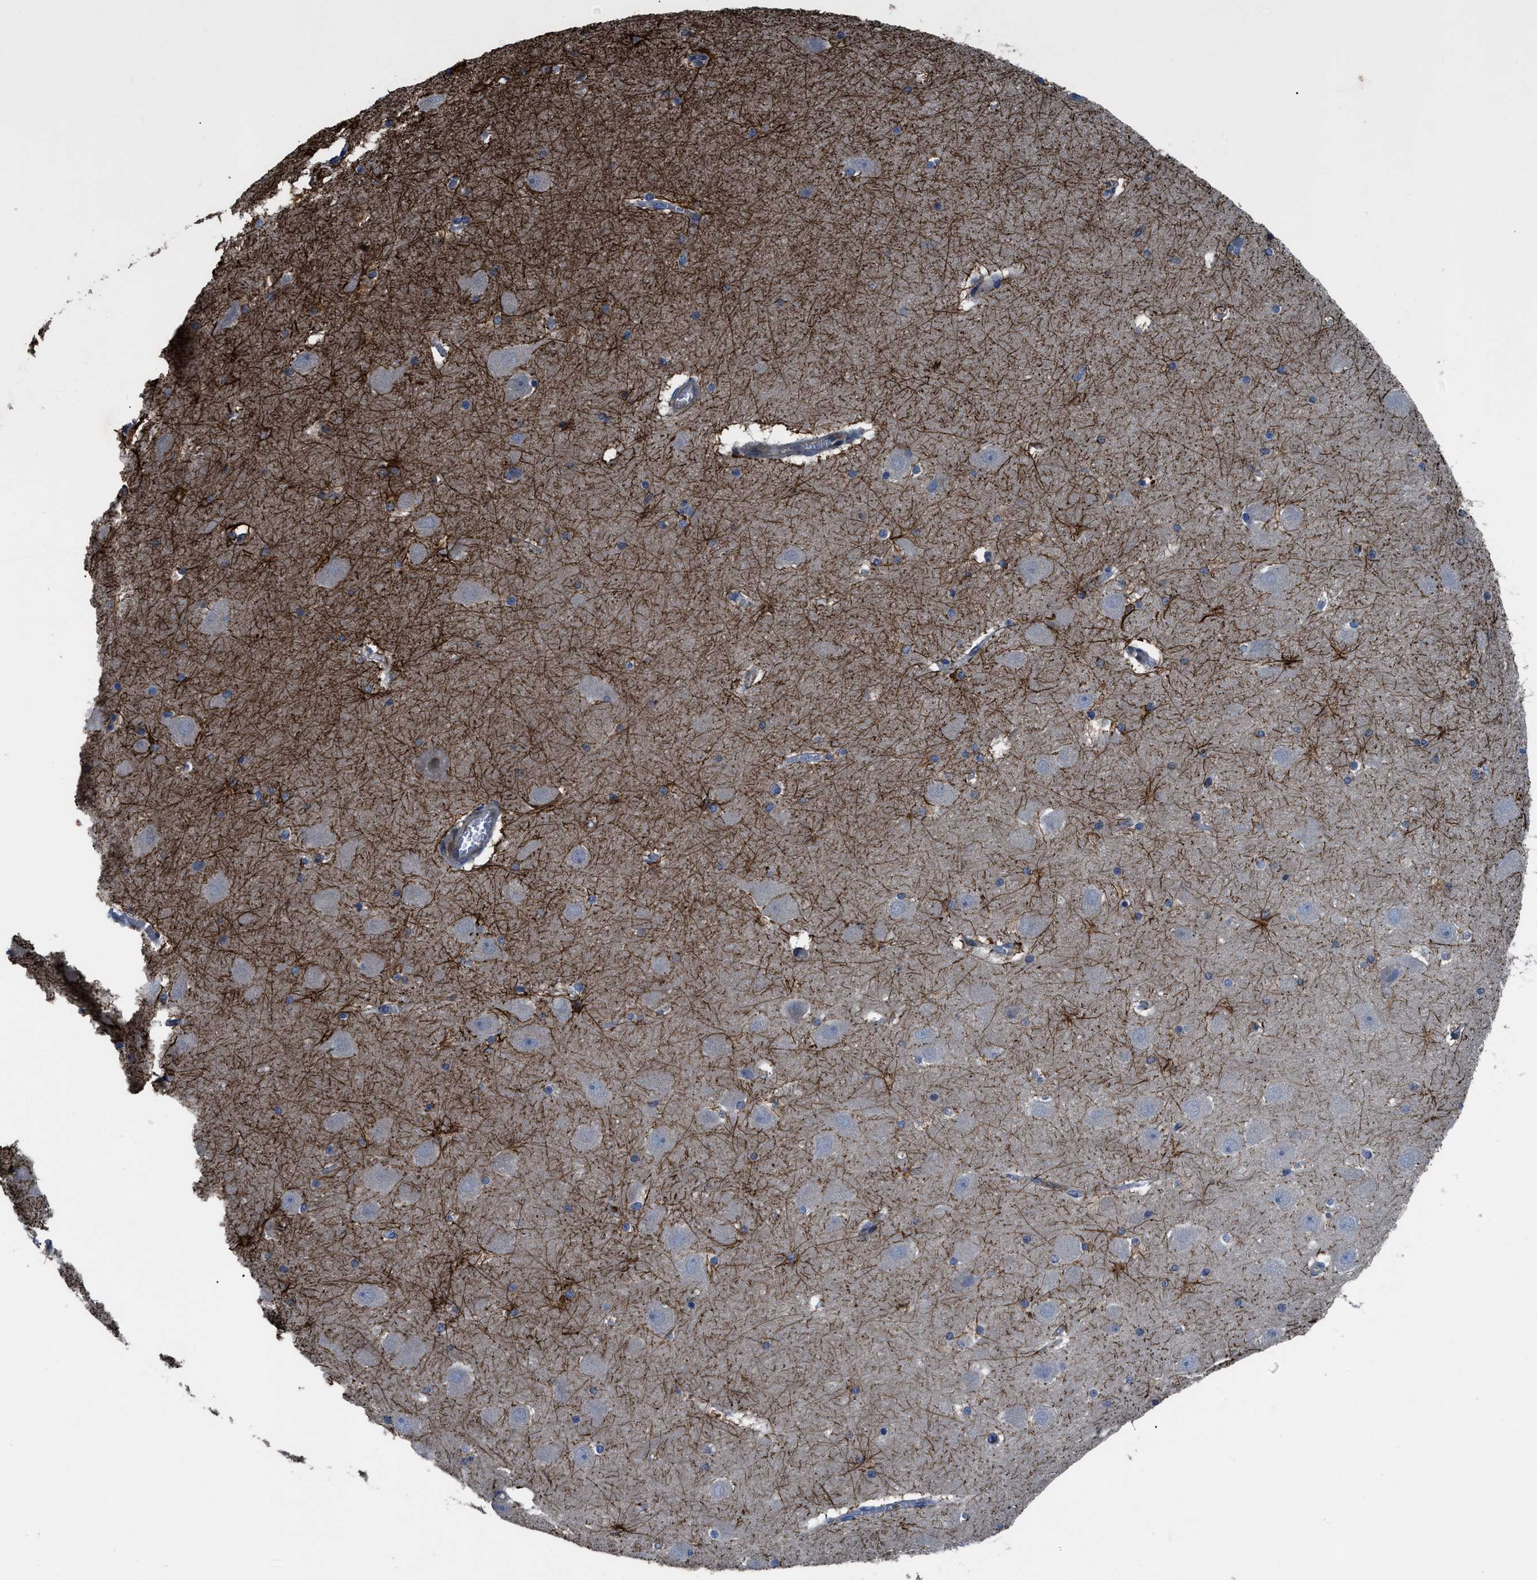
{"staining": {"intensity": "negative", "quantity": "none", "location": "none"}, "tissue": "hippocampus", "cell_type": "Glial cells", "image_type": "normal", "snomed": [{"axis": "morphology", "description": "Normal tissue, NOS"}, {"axis": "topography", "description": "Hippocampus"}], "caption": "Histopathology image shows no protein staining in glial cells of normal hippocampus.", "gene": "YBEY", "patient": {"sex": "male", "age": 45}}